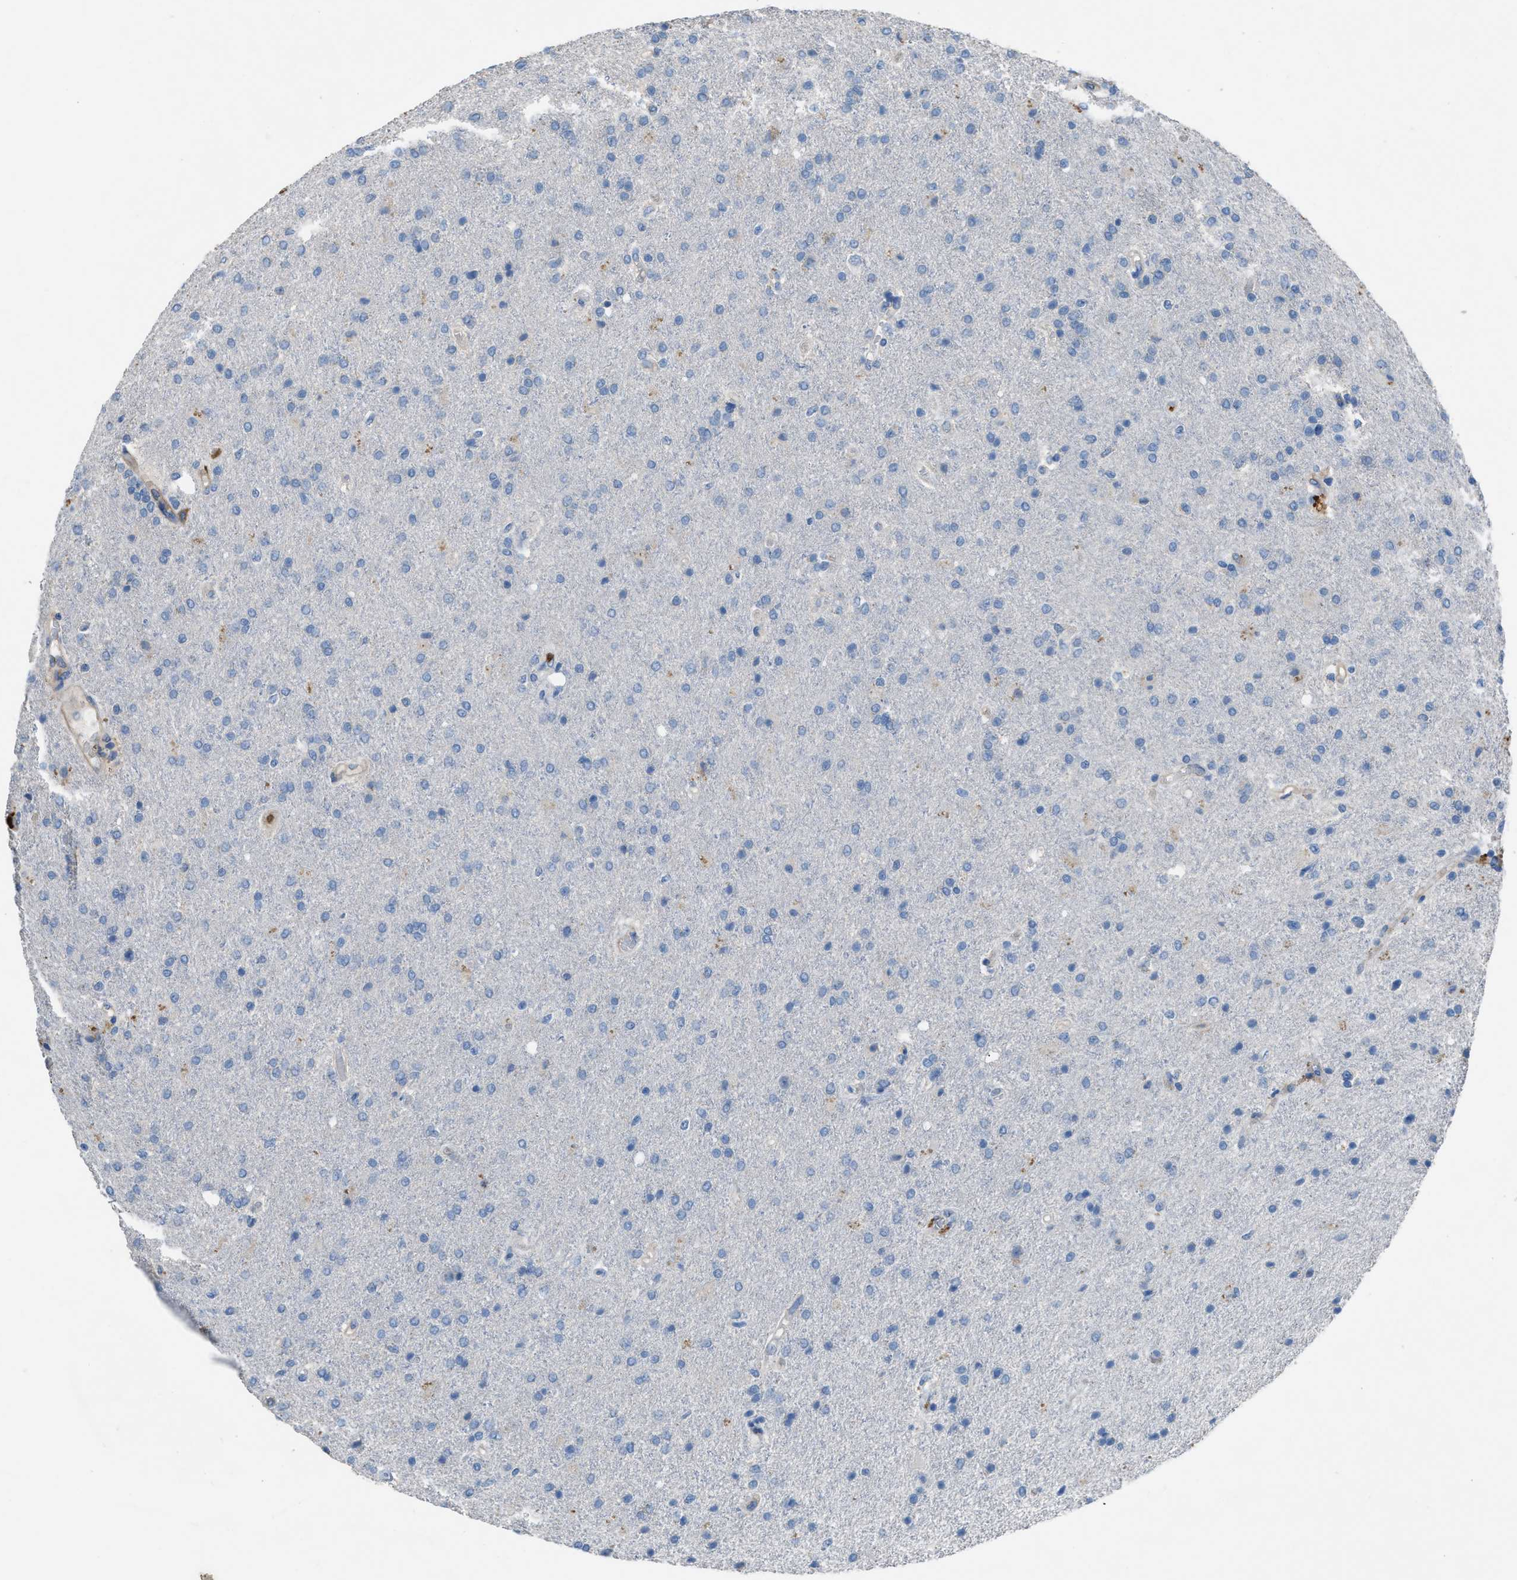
{"staining": {"intensity": "negative", "quantity": "none", "location": "none"}, "tissue": "glioma", "cell_type": "Tumor cells", "image_type": "cancer", "snomed": [{"axis": "morphology", "description": "Glioma, malignant, High grade"}, {"axis": "topography", "description": "Brain"}], "caption": "Immunohistochemistry (IHC) histopathology image of neoplastic tissue: human malignant glioma (high-grade) stained with DAB (3,3'-diaminobenzidine) shows no significant protein staining in tumor cells.", "gene": "DYSF", "patient": {"sex": "male", "age": 72}}